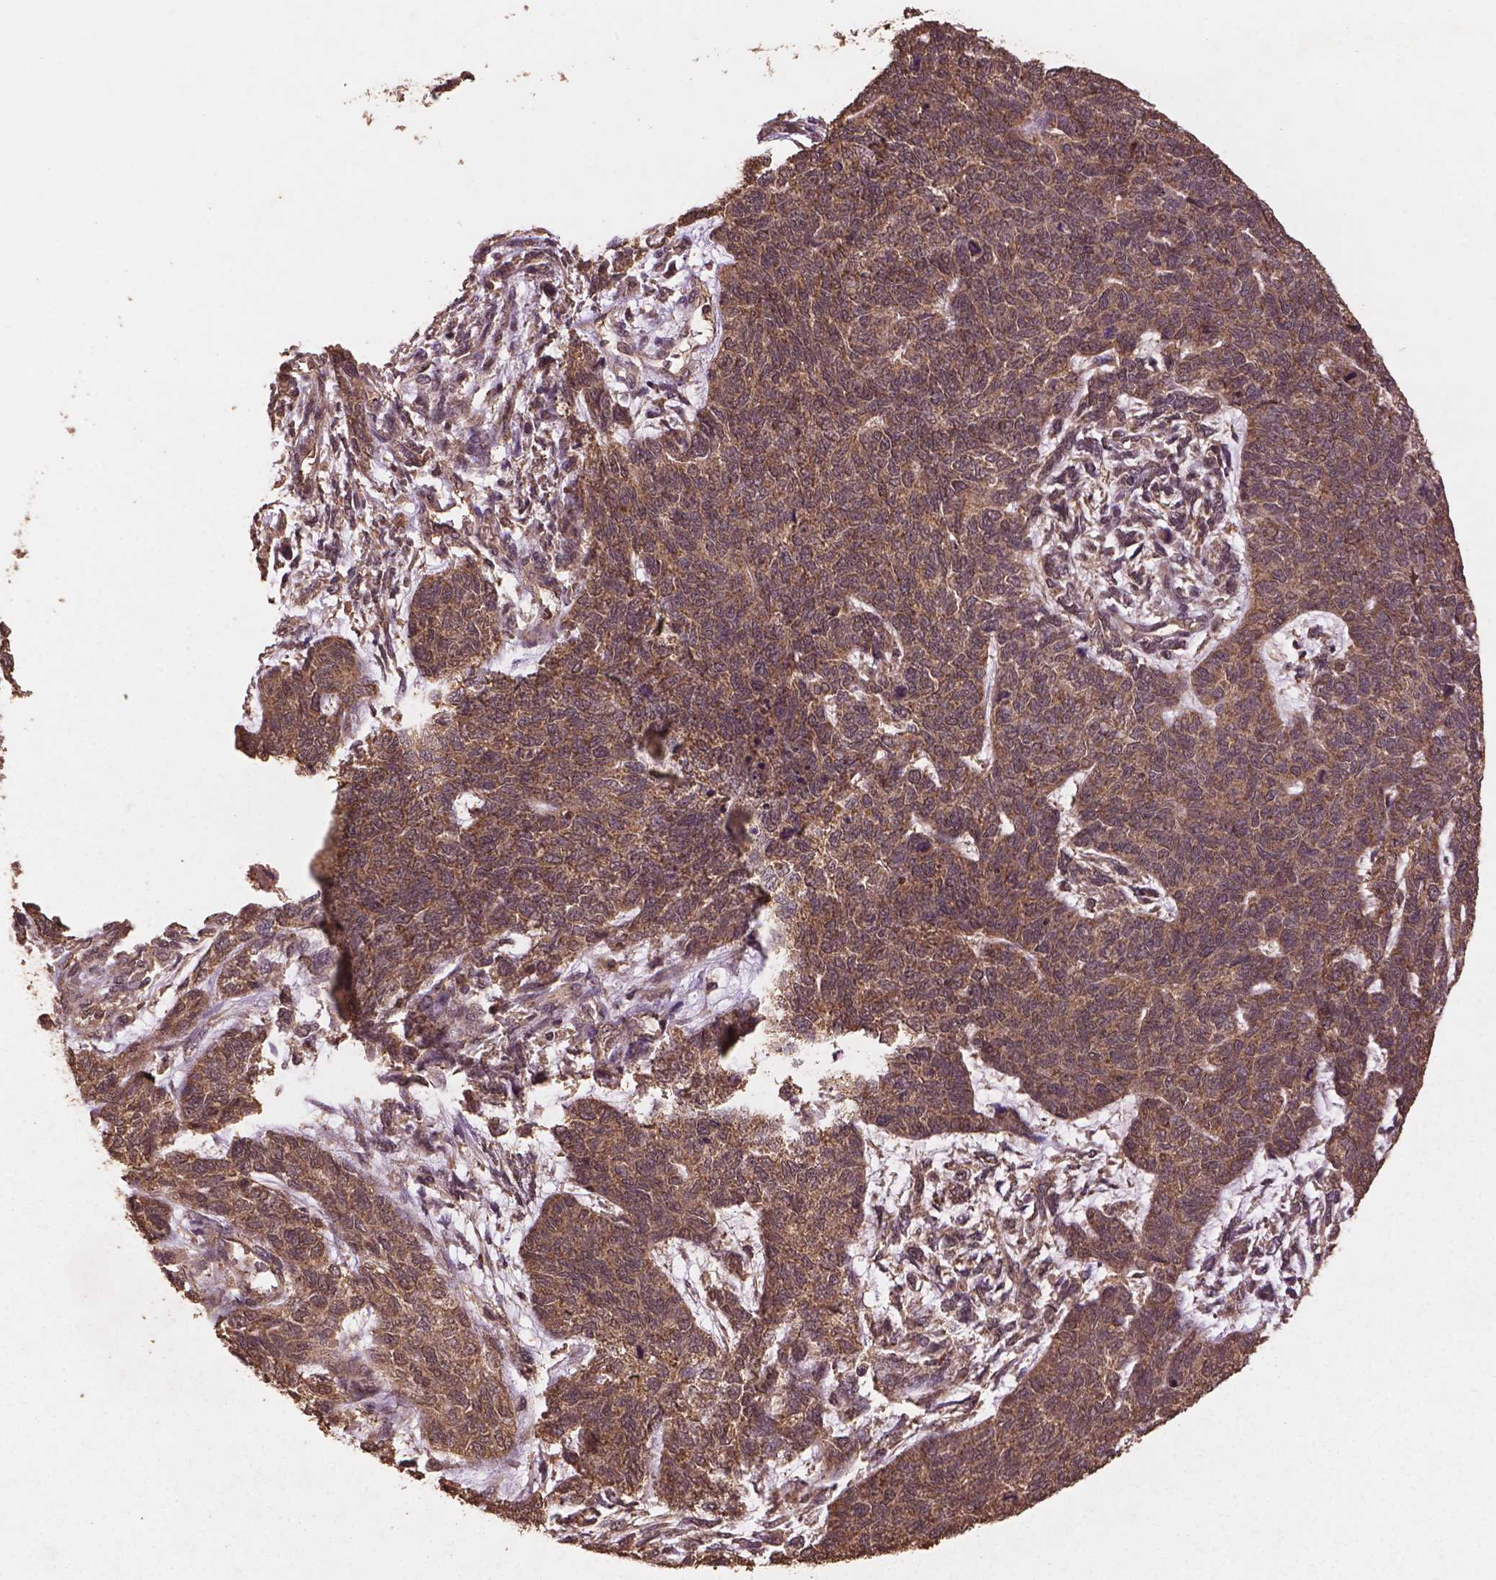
{"staining": {"intensity": "weak", "quantity": ">75%", "location": "cytoplasmic/membranous"}, "tissue": "cervical cancer", "cell_type": "Tumor cells", "image_type": "cancer", "snomed": [{"axis": "morphology", "description": "Squamous cell carcinoma, NOS"}, {"axis": "topography", "description": "Cervix"}], "caption": "IHC staining of cervical squamous cell carcinoma, which reveals low levels of weak cytoplasmic/membranous staining in about >75% of tumor cells indicating weak cytoplasmic/membranous protein staining. The staining was performed using DAB (brown) for protein detection and nuclei were counterstained in hematoxylin (blue).", "gene": "BABAM1", "patient": {"sex": "female", "age": 63}}